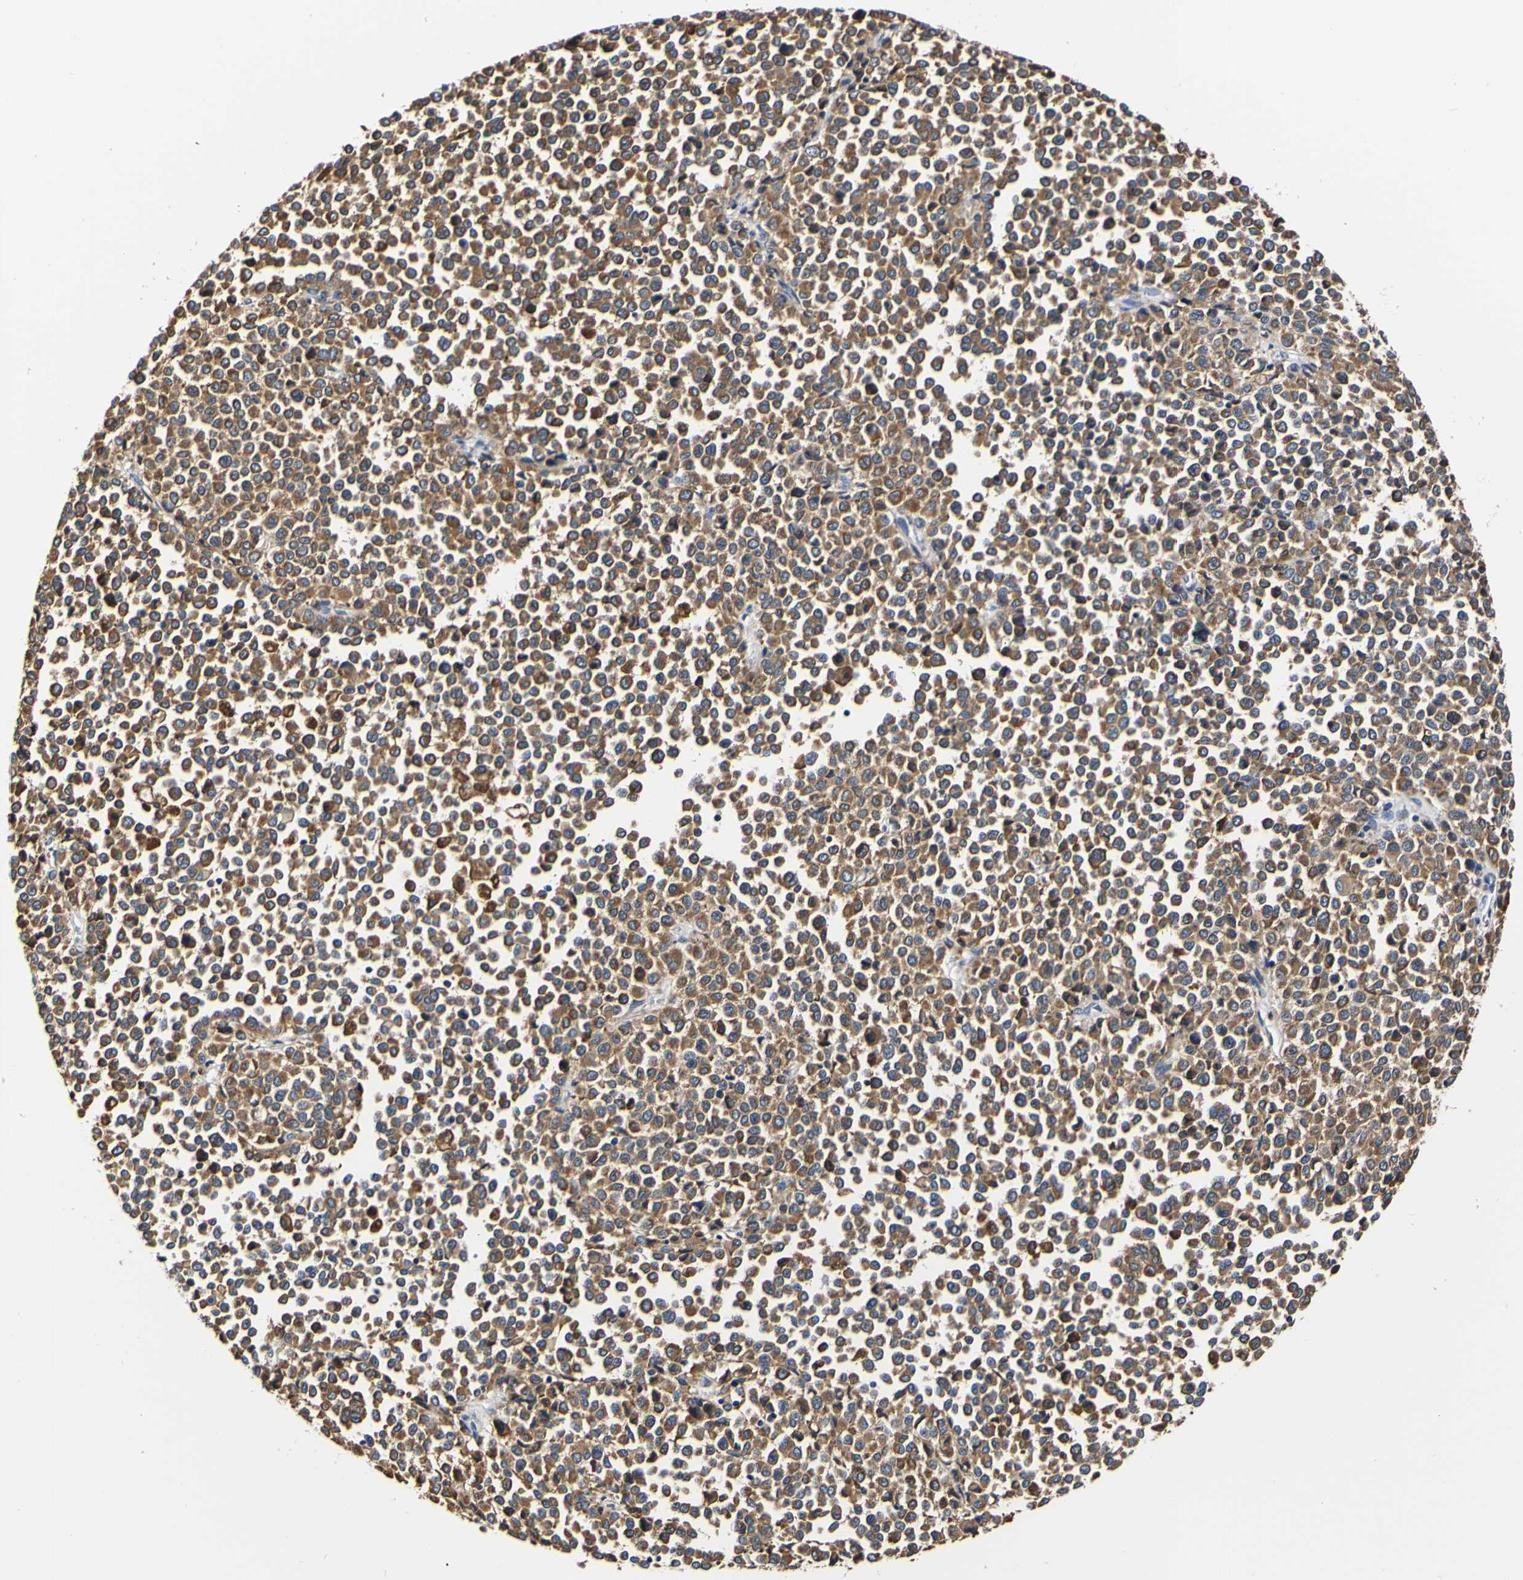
{"staining": {"intensity": "moderate", "quantity": ">75%", "location": "cytoplasmic/membranous"}, "tissue": "melanoma", "cell_type": "Tumor cells", "image_type": "cancer", "snomed": [{"axis": "morphology", "description": "Malignant melanoma, Metastatic site"}, {"axis": "topography", "description": "Pancreas"}], "caption": "The histopathology image shows staining of melanoma, revealing moderate cytoplasmic/membranous protein positivity (brown color) within tumor cells. The staining is performed using DAB brown chromogen to label protein expression. The nuclei are counter-stained blue using hematoxylin.", "gene": "P4HB", "patient": {"sex": "female", "age": 30}}